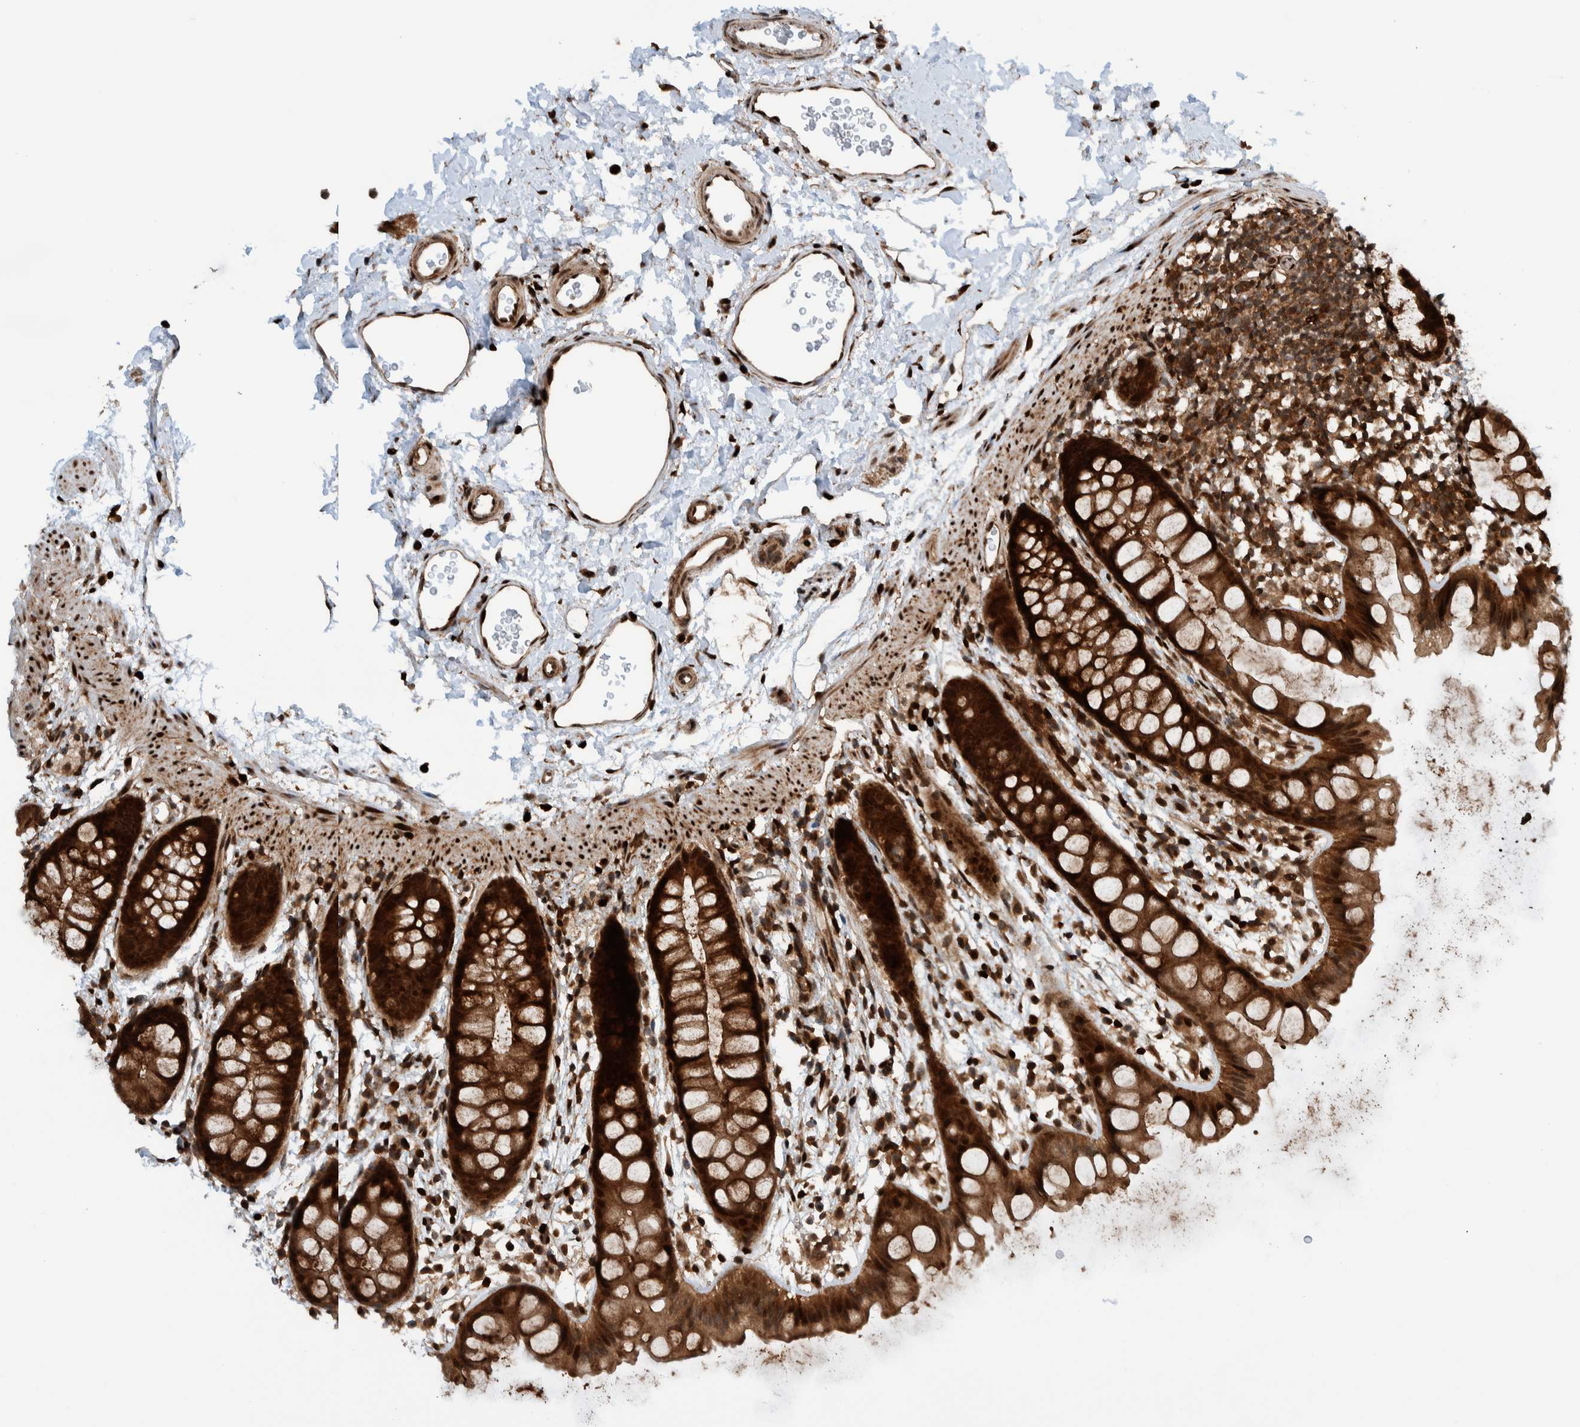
{"staining": {"intensity": "strong", "quantity": ">75%", "location": "cytoplasmic/membranous,nuclear"}, "tissue": "rectum", "cell_type": "Glandular cells", "image_type": "normal", "snomed": [{"axis": "morphology", "description": "Normal tissue, NOS"}, {"axis": "topography", "description": "Rectum"}], "caption": "This histopathology image shows normal rectum stained with immunohistochemistry (IHC) to label a protein in brown. The cytoplasmic/membranous,nuclear of glandular cells show strong positivity for the protein. Nuclei are counter-stained blue.", "gene": "ZNF366", "patient": {"sex": "female", "age": 65}}